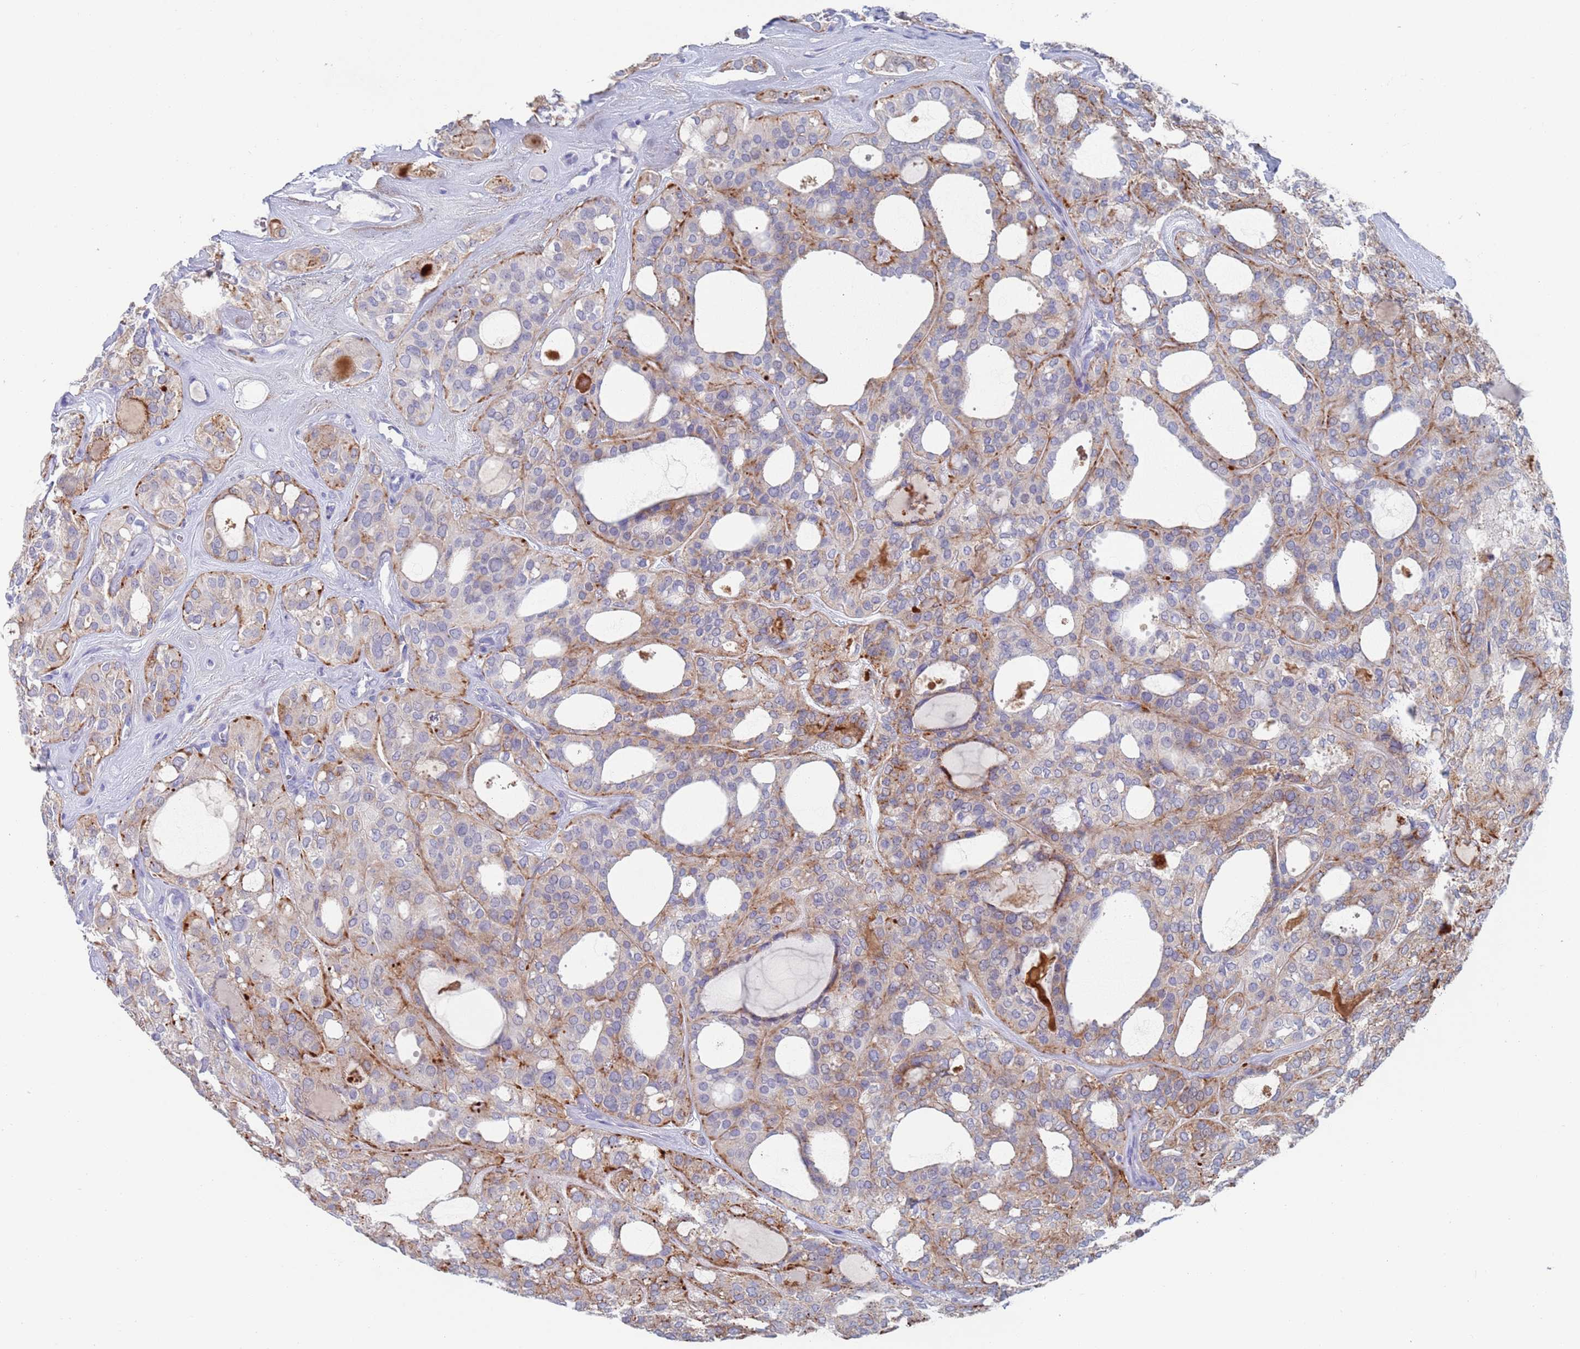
{"staining": {"intensity": "moderate", "quantity": "<25%", "location": "cytoplasmic/membranous"}, "tissue": "thyroid cancer", "cell_type": "Tumor cells", "image_type": "cancer", "snomed": [{"axis": "morphology", "description": "Follicular adenoma carcinoma, NOS"}, {"axis": "topography", "description": "Thyroid gland"}], "caption": "A low amount of moderate cytoplasmic/membranous staining is appreciated in about <25% of tumor cells in thyroid cancer (follicular adenoma carcinoma) tissue. Immunohistochemistry stains the protein in brown and the nuclei are stained blue.", "gene": "FUCA1", "patient": {"sex": "male", "age": 75}}